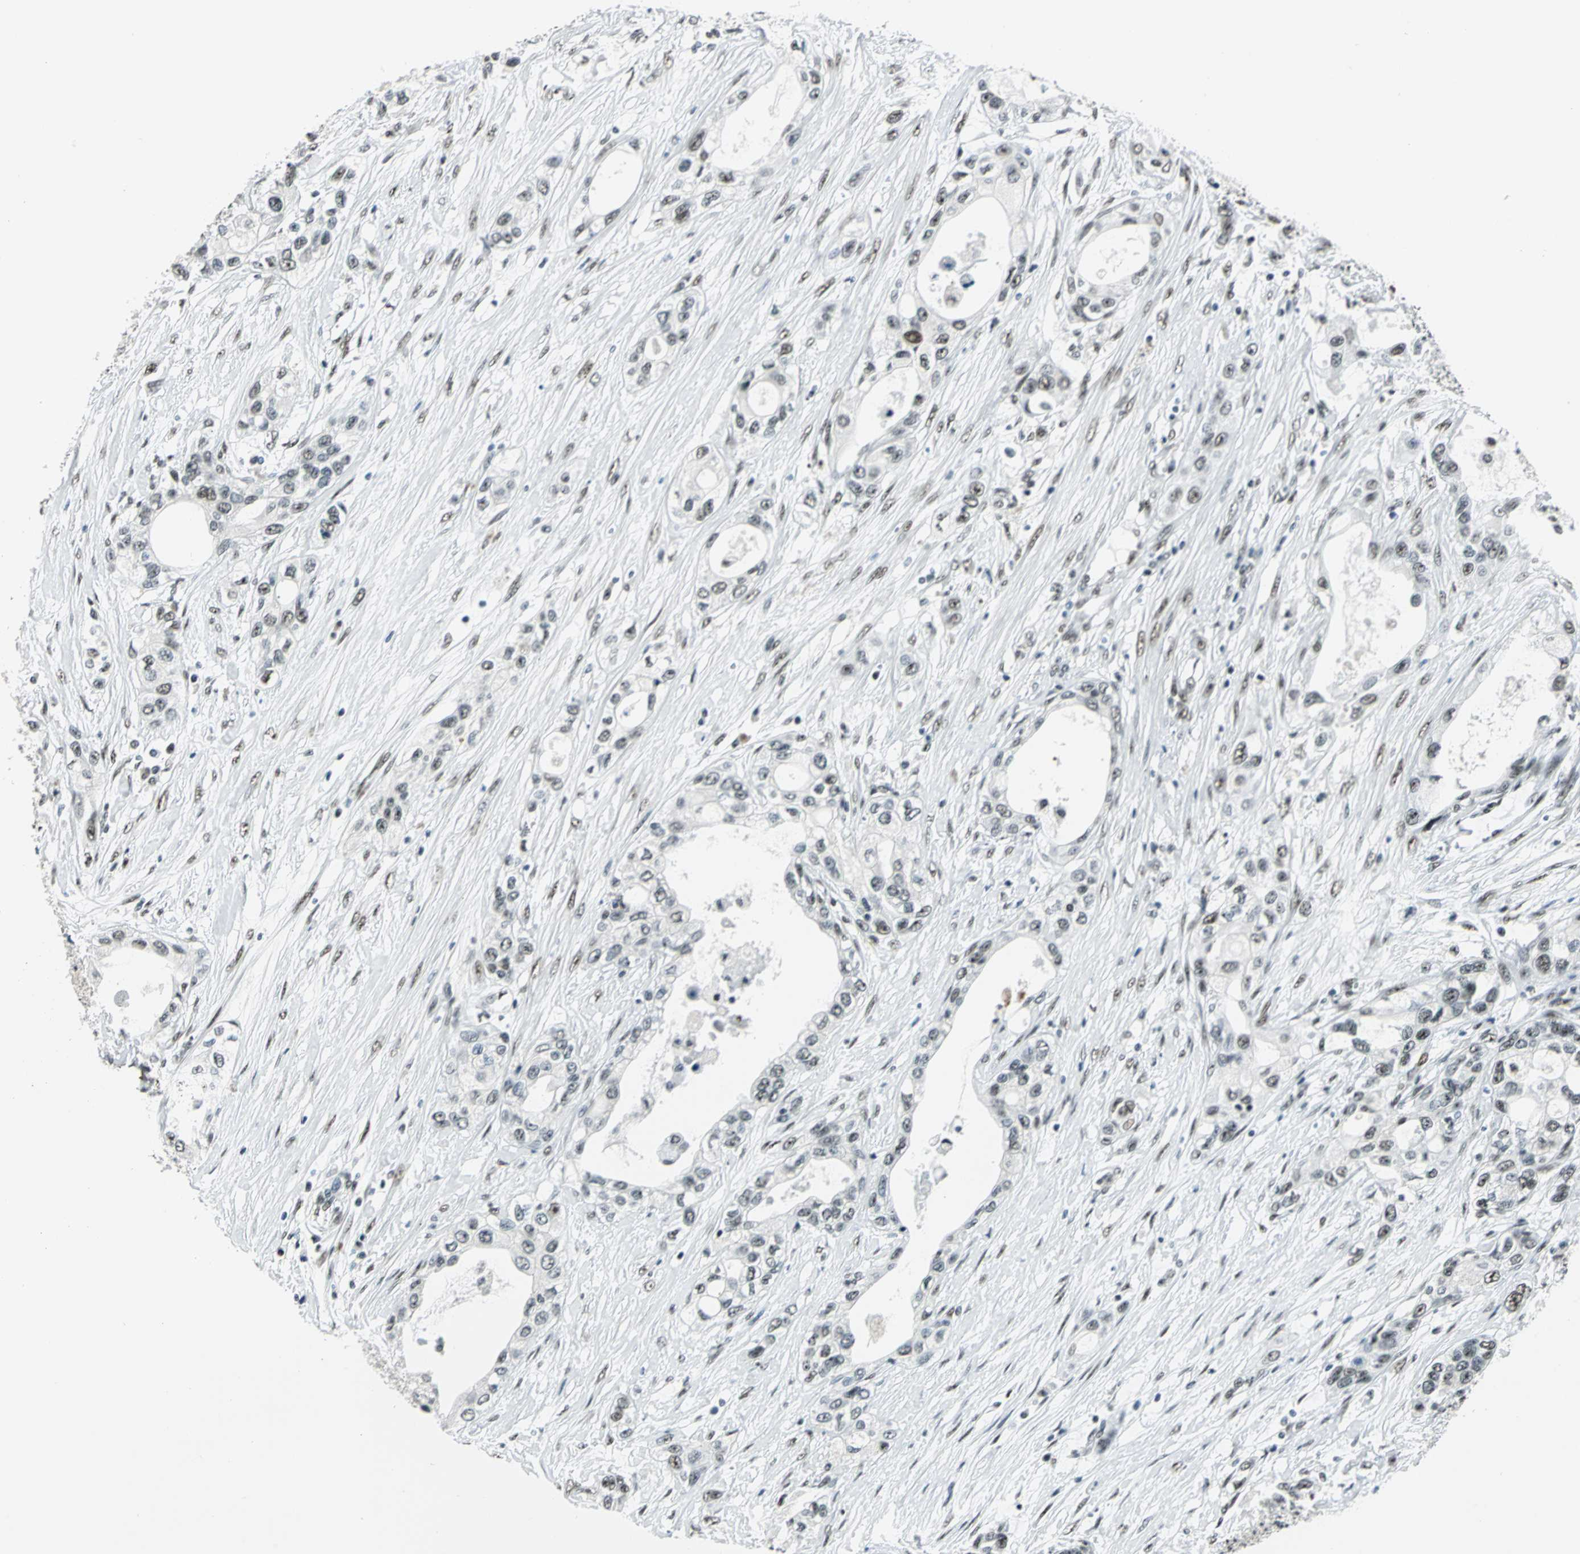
{"staining": {"intensity": "weak", "quantity": ">75%", "location": "nuclear"}, "tissue": "pancreatic cancer", "cell_type": "Tumor cells", "image_type": "cancer", "snomed": [{"axis": "morphology", "description": "Adenocarcinoma, NOS"}, {"axis": "topography", "description": "Pancreas"}], "caption": "A micrograph showing weak nuclear staining in about >75% of tumor cells in pancreatic adenocarcinoma, as visualized by brown immunohistochemical staining.", "gene": "KAT6B", "patient": {"sex": "female", "age": 70}}